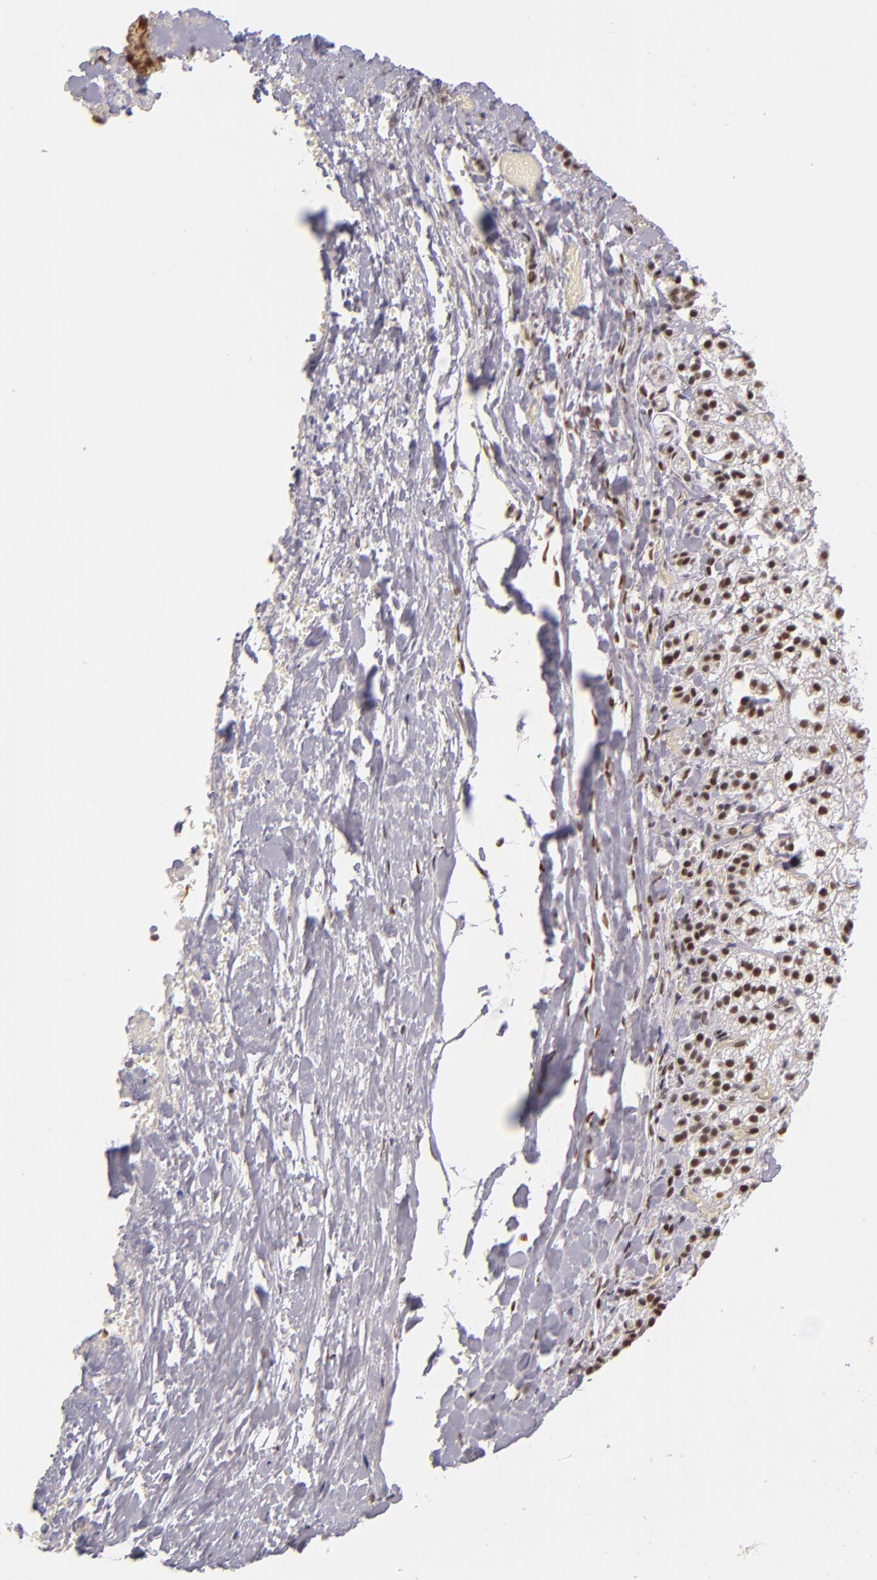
{"staining": {"intensity": "moderate", "quantity": "25%-75%", "location": "nuclear"}, "tissue": "adrenal gland", "cell_type": "Glandular cells", "image_type": "normal", "snomed": [{"axis": "morphology", "description": "Normal tissue, NOS"}, {"axis": "topography", "description": "Adrenal gland"}], "caption": "IHC photomicrograph of benign adrenal gland stained for a protein (brown), which demonstrates medium levels of moderate nuclear positivity in approximately 25%-75% of glandular cells.", "gene": "NCOR2", "patient": {"sex": "female", "age": 44}}